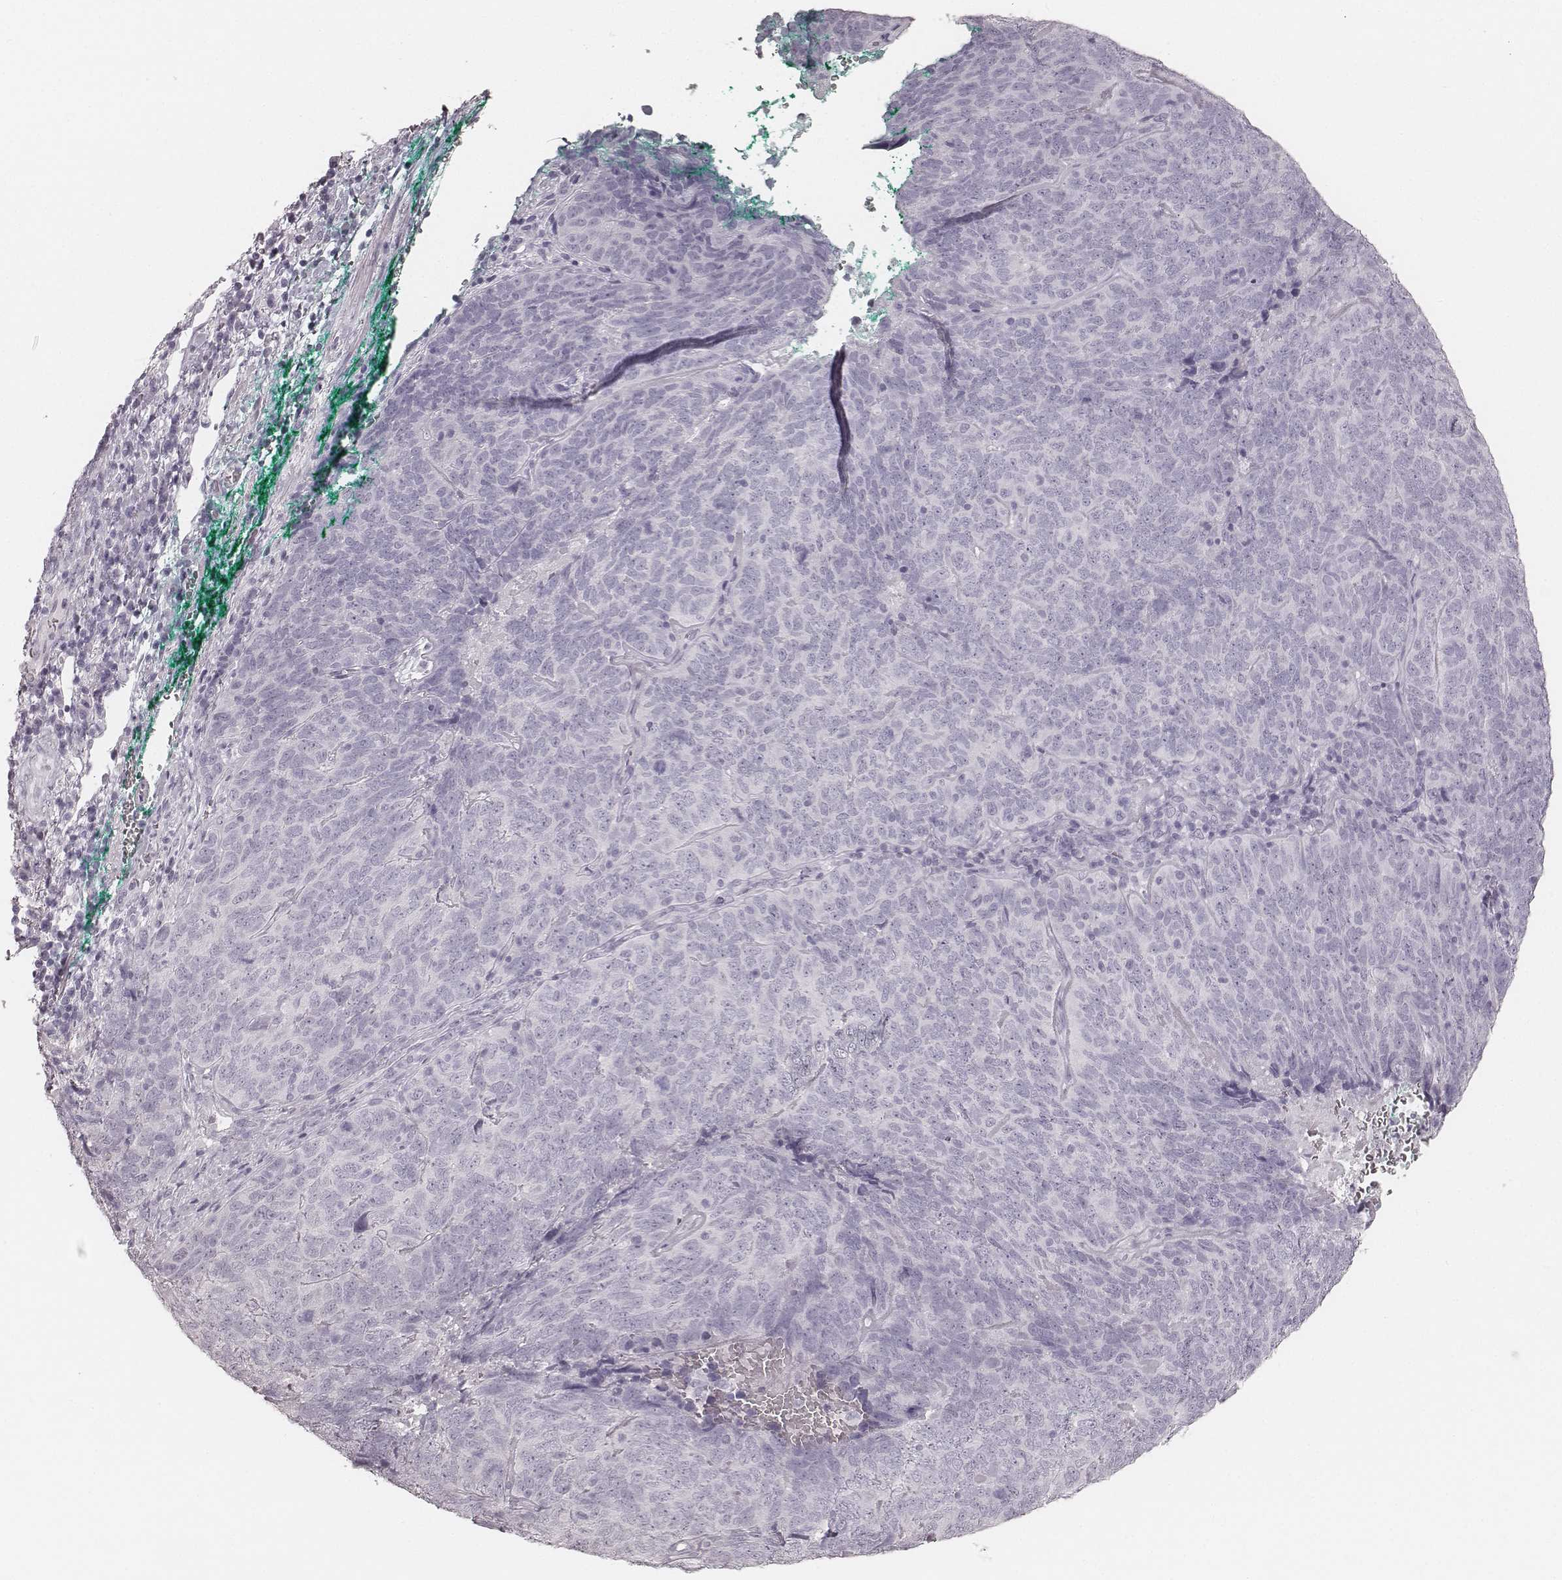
{"staining": {"intensity": "negative", "quantity": "none", "location": "none"}, "tissue": "skin cancer", "cell_type": "Tumor cells", "image_type": "cancer", "snomed": [{"axis": "morphology", "description": "Squamous cell carcinoma, NOS"}, {"axis": "topography", "description": "Skin"}, {"axis": "topography", "description": "Anal"}], "caption": "Protein analysis of skin cancer exhibits no significant expression in tumor cells. Nuclei are stained in blue.", "gene": "KRT34", "patient": {"sex": "female", "age": 51}}